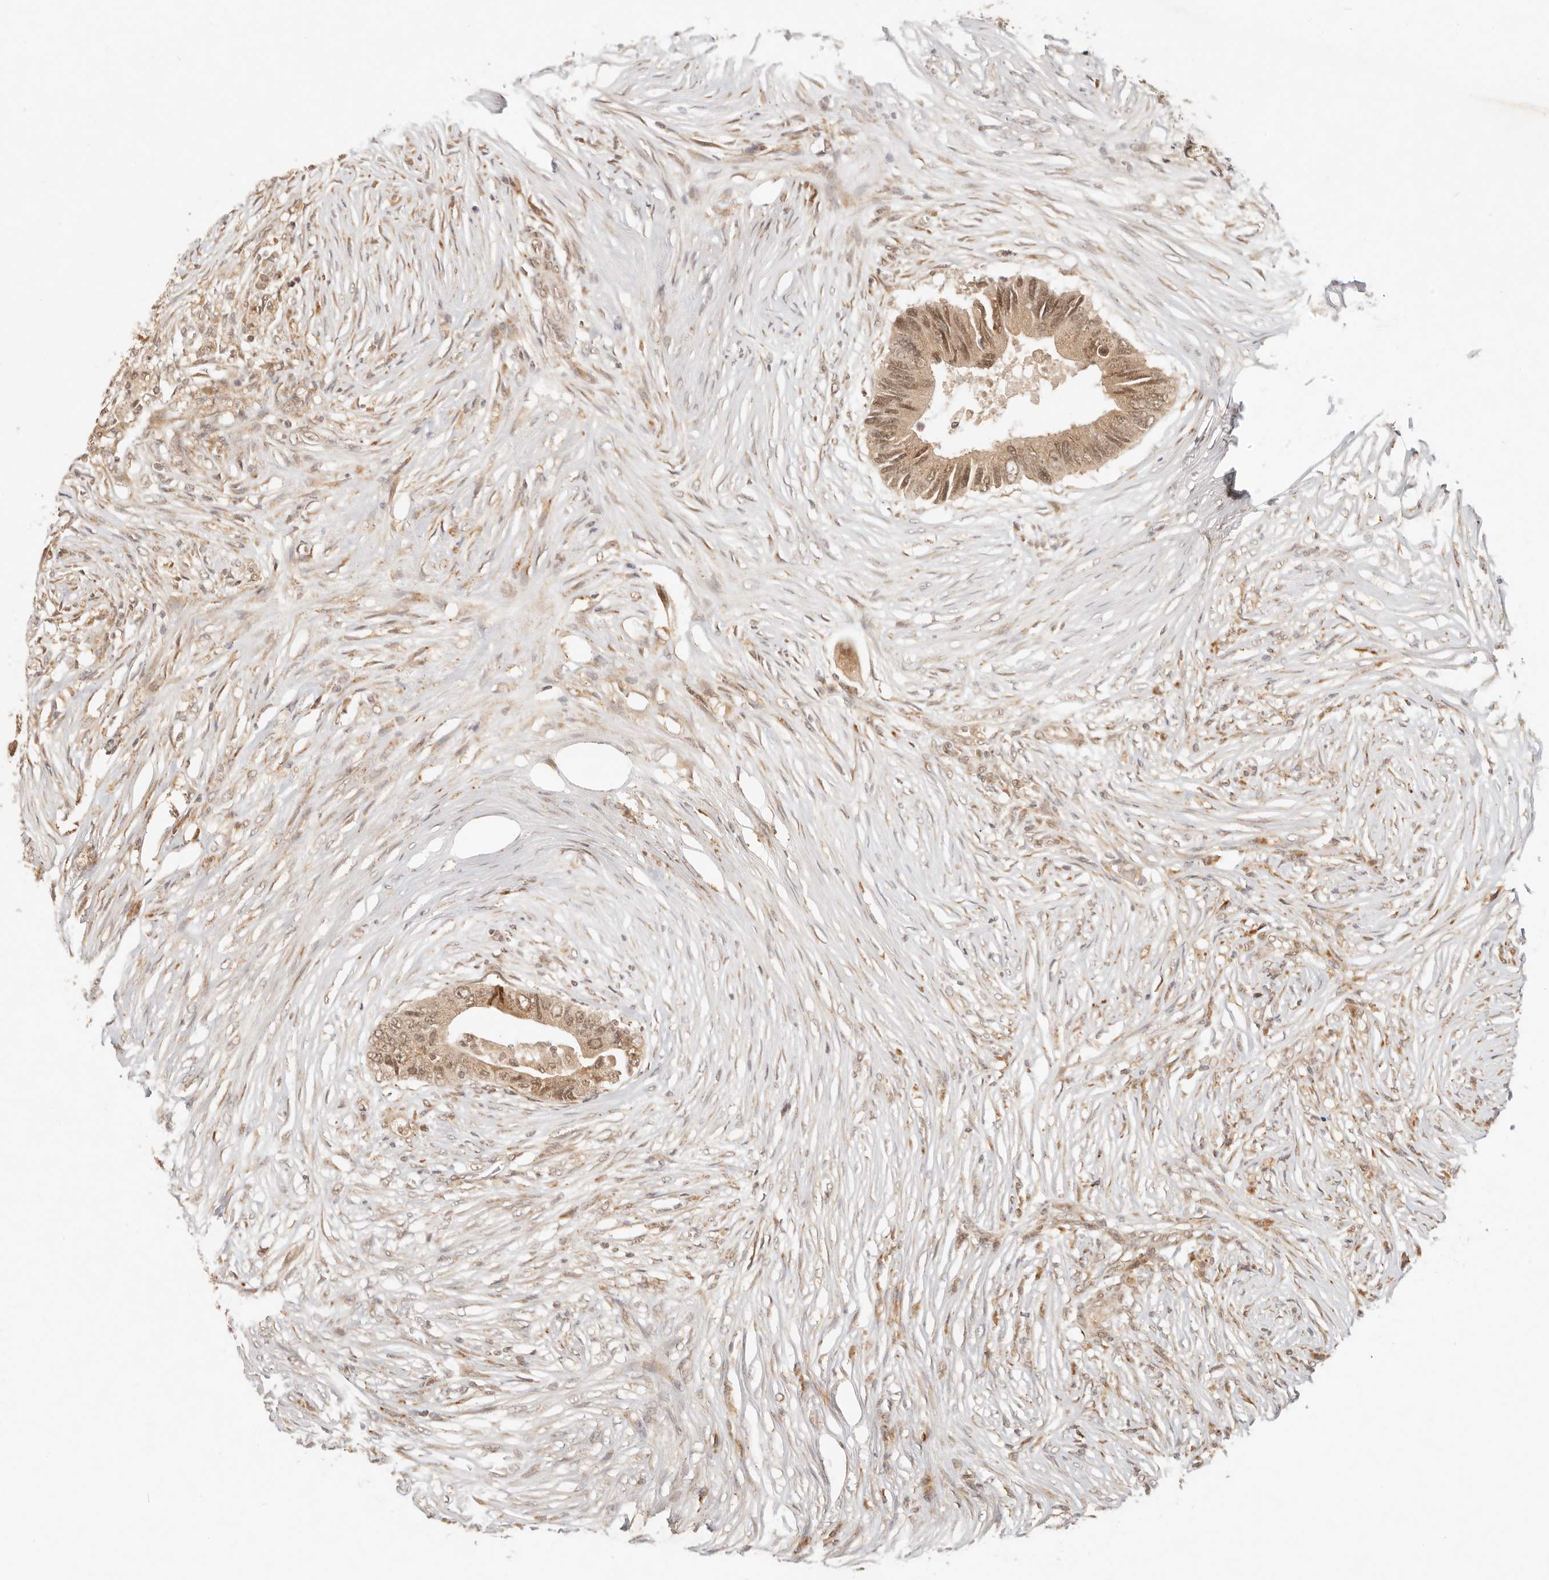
{"staining": {"intensity": "moderate", "quantity": ">75%", "location": "cytoplasmic/membranous,nuclear"}, "tissue": "colorectal cancer", "cell_type": "Tumor cells", "image_type": "cancer", "snomed": [{"axis": "morphology", "description": "Adenocarcinoma, NOS"}, {"axis": "topography", "description": "Colon"}], "caption": "Protein staining shows moderate cytoplasmic/membranous and nuclear positivity in approximately >75% of tumor cells in adenocarcinoma (colorectal).", "gene": "INTS11", "patient": {"sex": "male", "age": 71}}